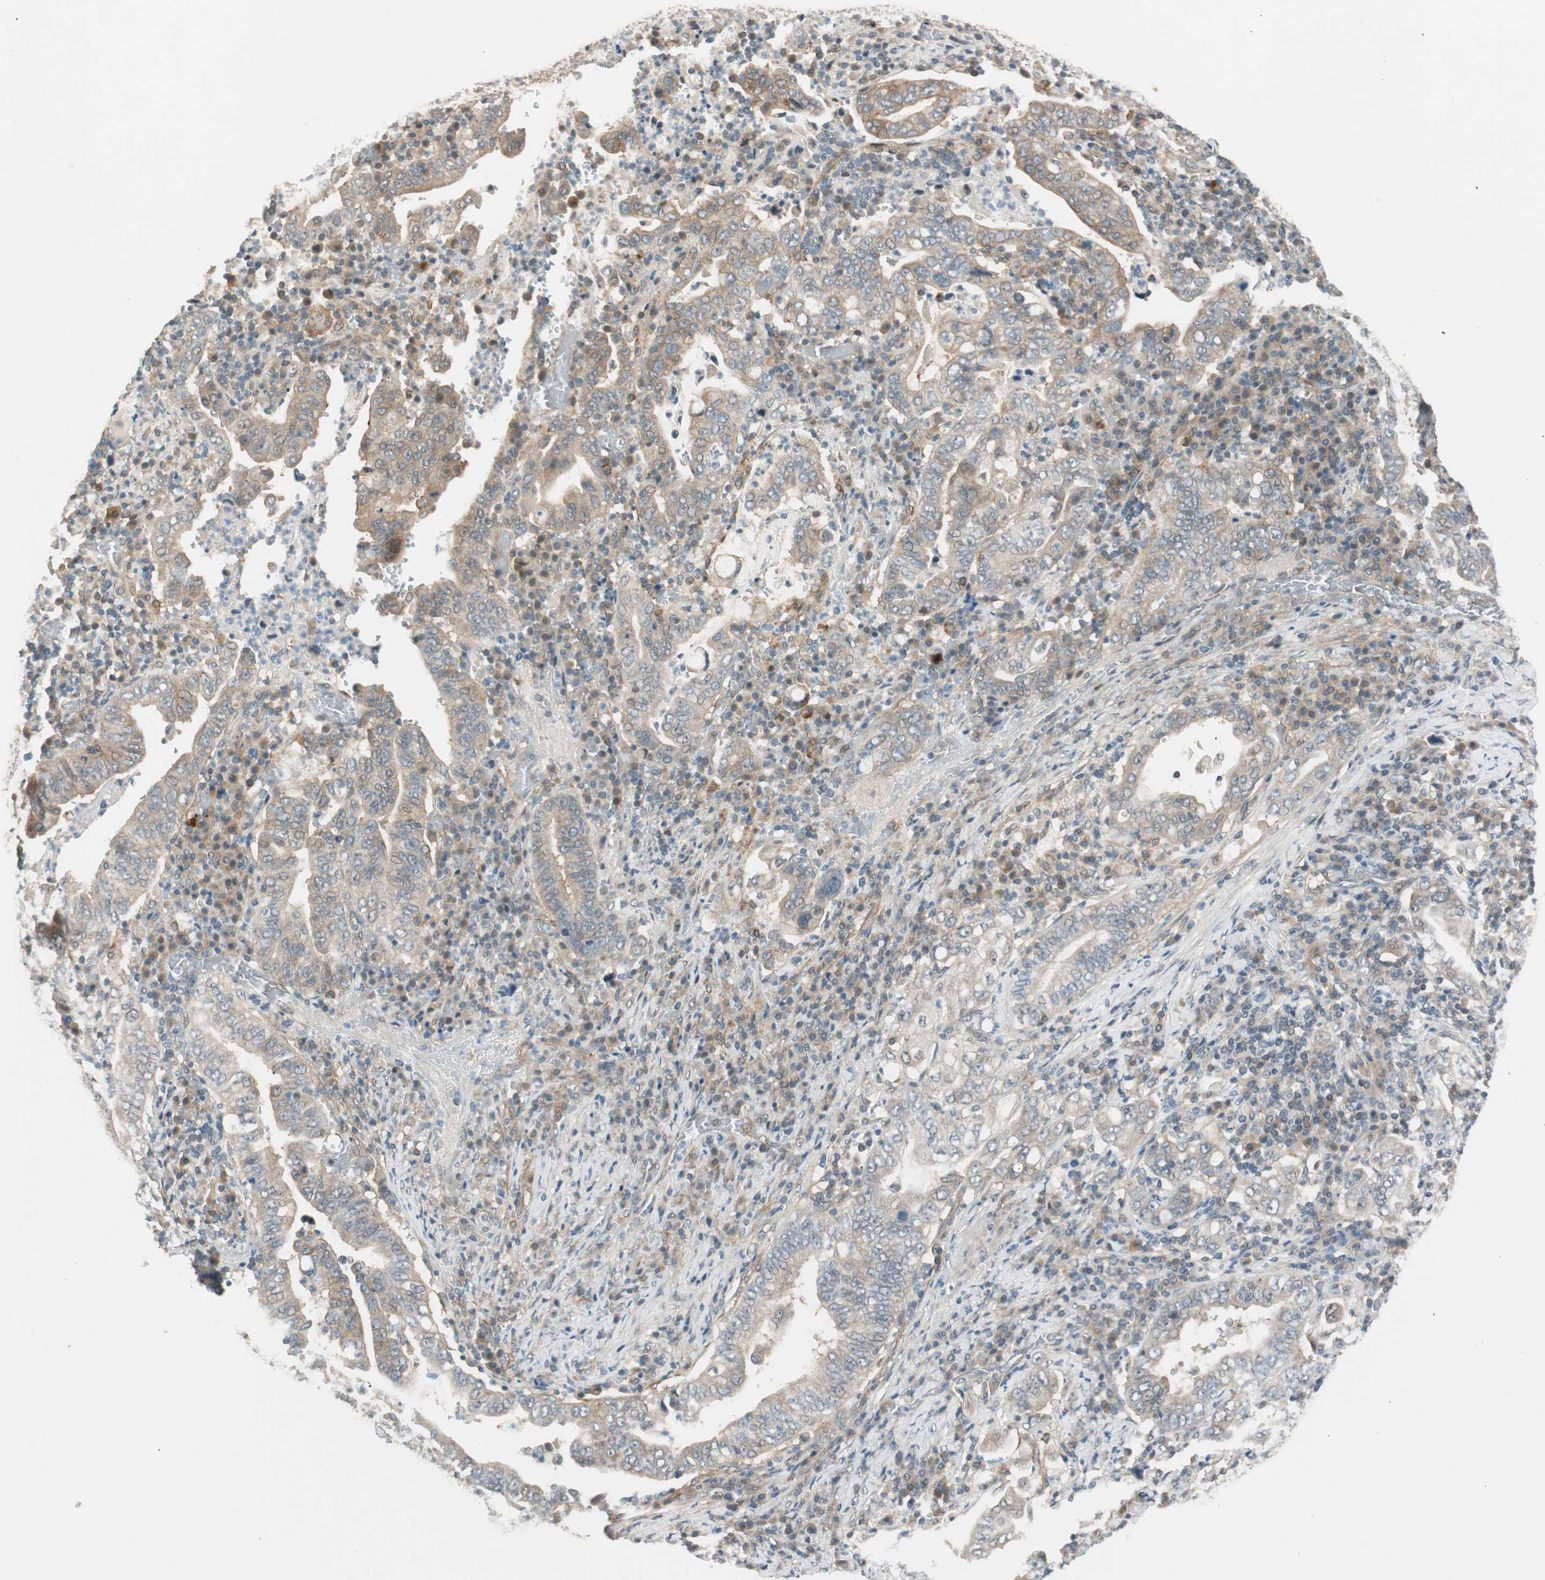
{"staining": {"intensity": "weak", "quantity": ">75%", "location": "cytoplasmic/membranous"}, "tissue": "stomach cancer", "cell_type": "Tumor cells", "image_type": "cancer", "snomed": [{"axis": "morphology", "description": "Normal tissue, NOS"}, {"axis": "morphology", "description": "Adenocarcinoma, NOS"}, {"axis": "topography", "description": "Esophagus"}, {"axis": "topography", "description": "Stomach, upper"}, {"axis": "topography", "description": "Peripheral nerve tissue"}], "caption": "Human adenocarcinoma (stomach) stained for a protein (brown) shows weak cytoplasmic/membranous positive positivity in approximately >75% of tumor cells.", "gene": "PSMD8", "patient": {"sex": "male", "age": 62}}